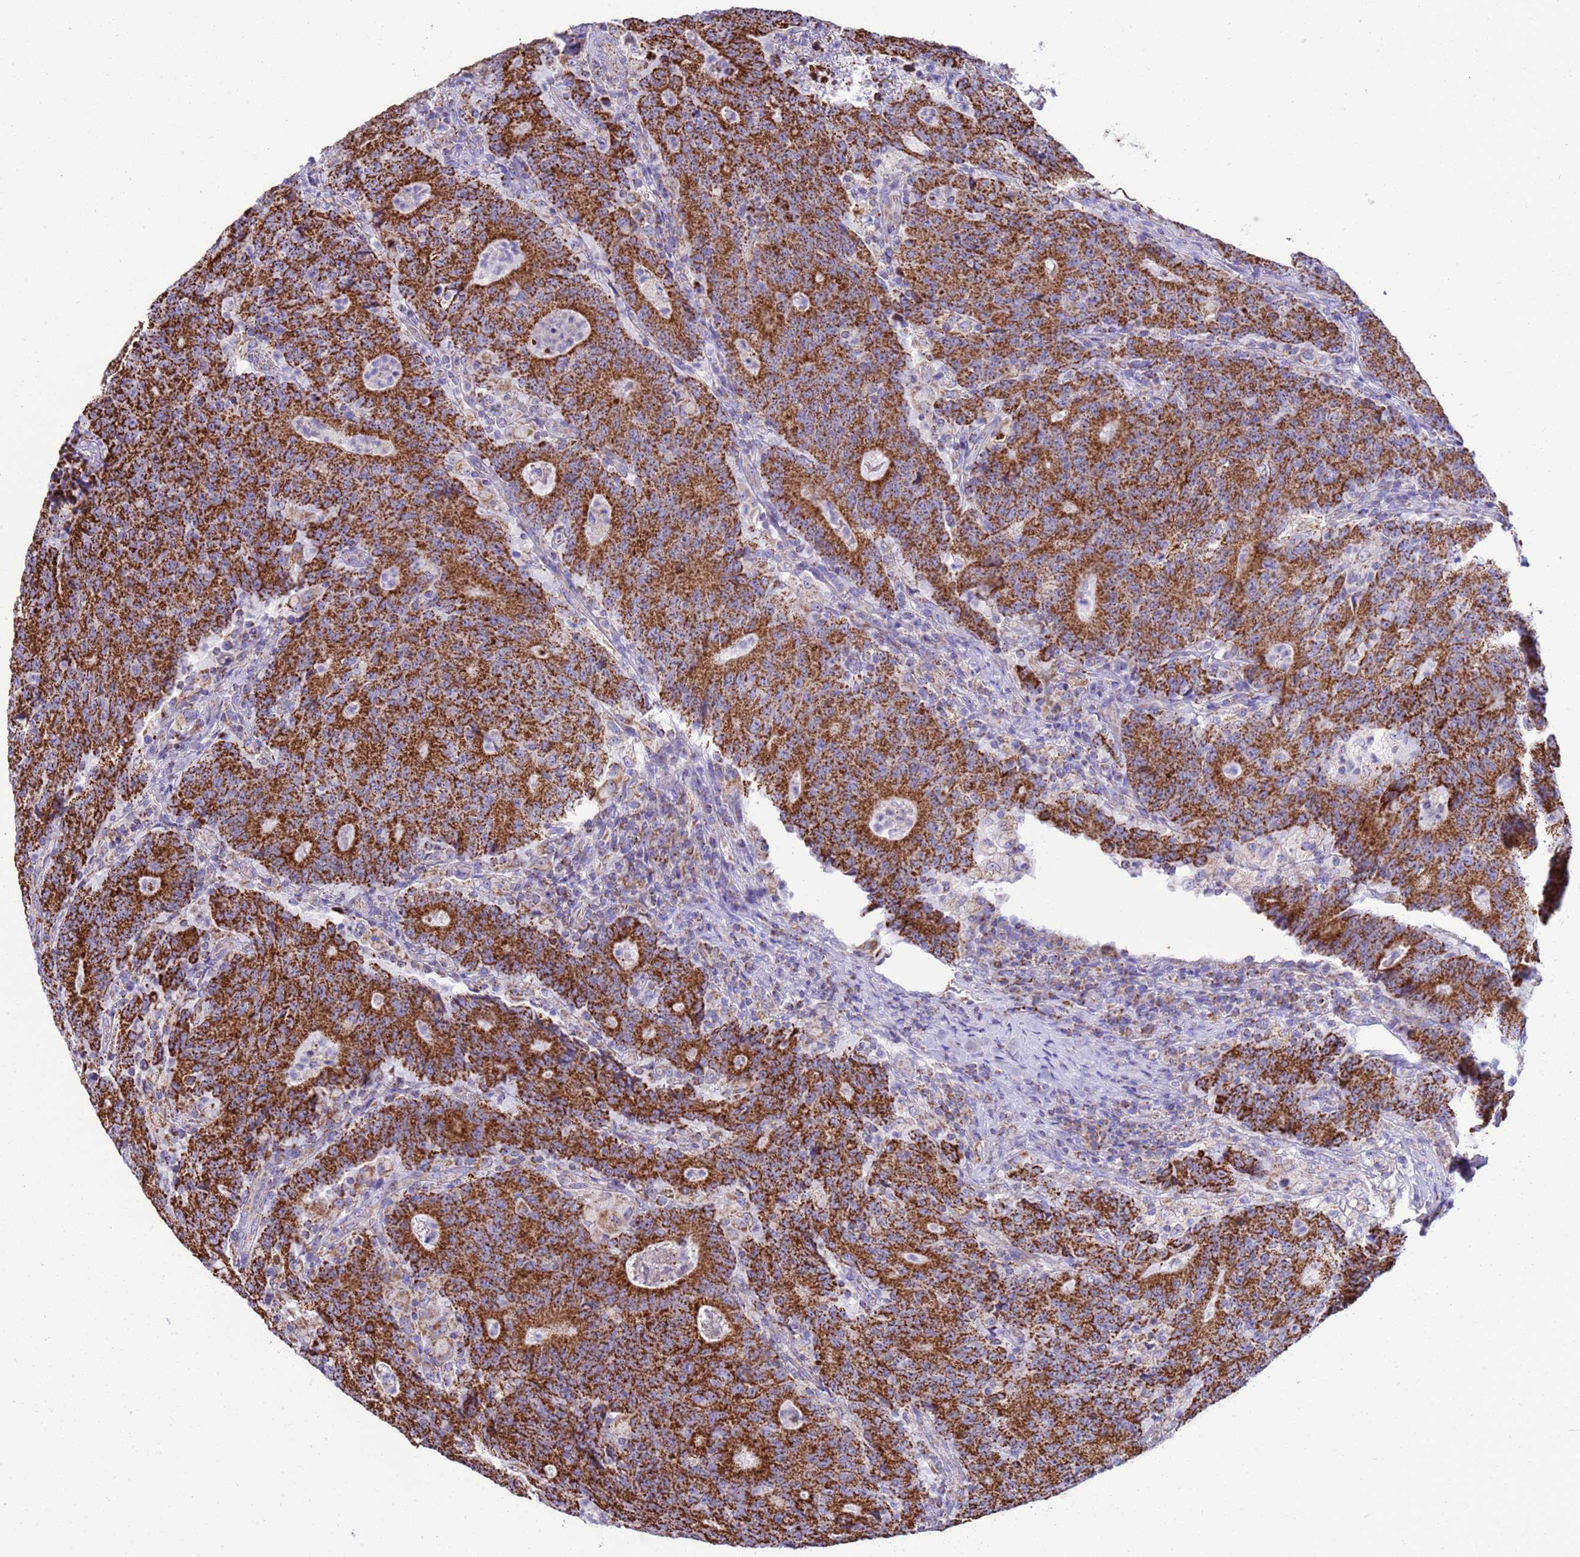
{"staining": {"intensity": "strong", "quantity": ">75%", "location": "cytoplasmic/membranous"}, "tissue": "colorectal cancer", "cell_type": "Tumor cells", "image_type": "cancer", "snomed": [{"axis": "morphology", "description": "Adenocarcinoma, NOS"}, {"axis": "topography", "description": "Colon"}], "caption": "The immunohistochemical stain labels strong cytoplasmic/membranous expression in tumor cells of colorectal cancer (adenocarcinoma) tissue.", "gene": "RNF165", "patient": {"sex": "female", "age": 75}}